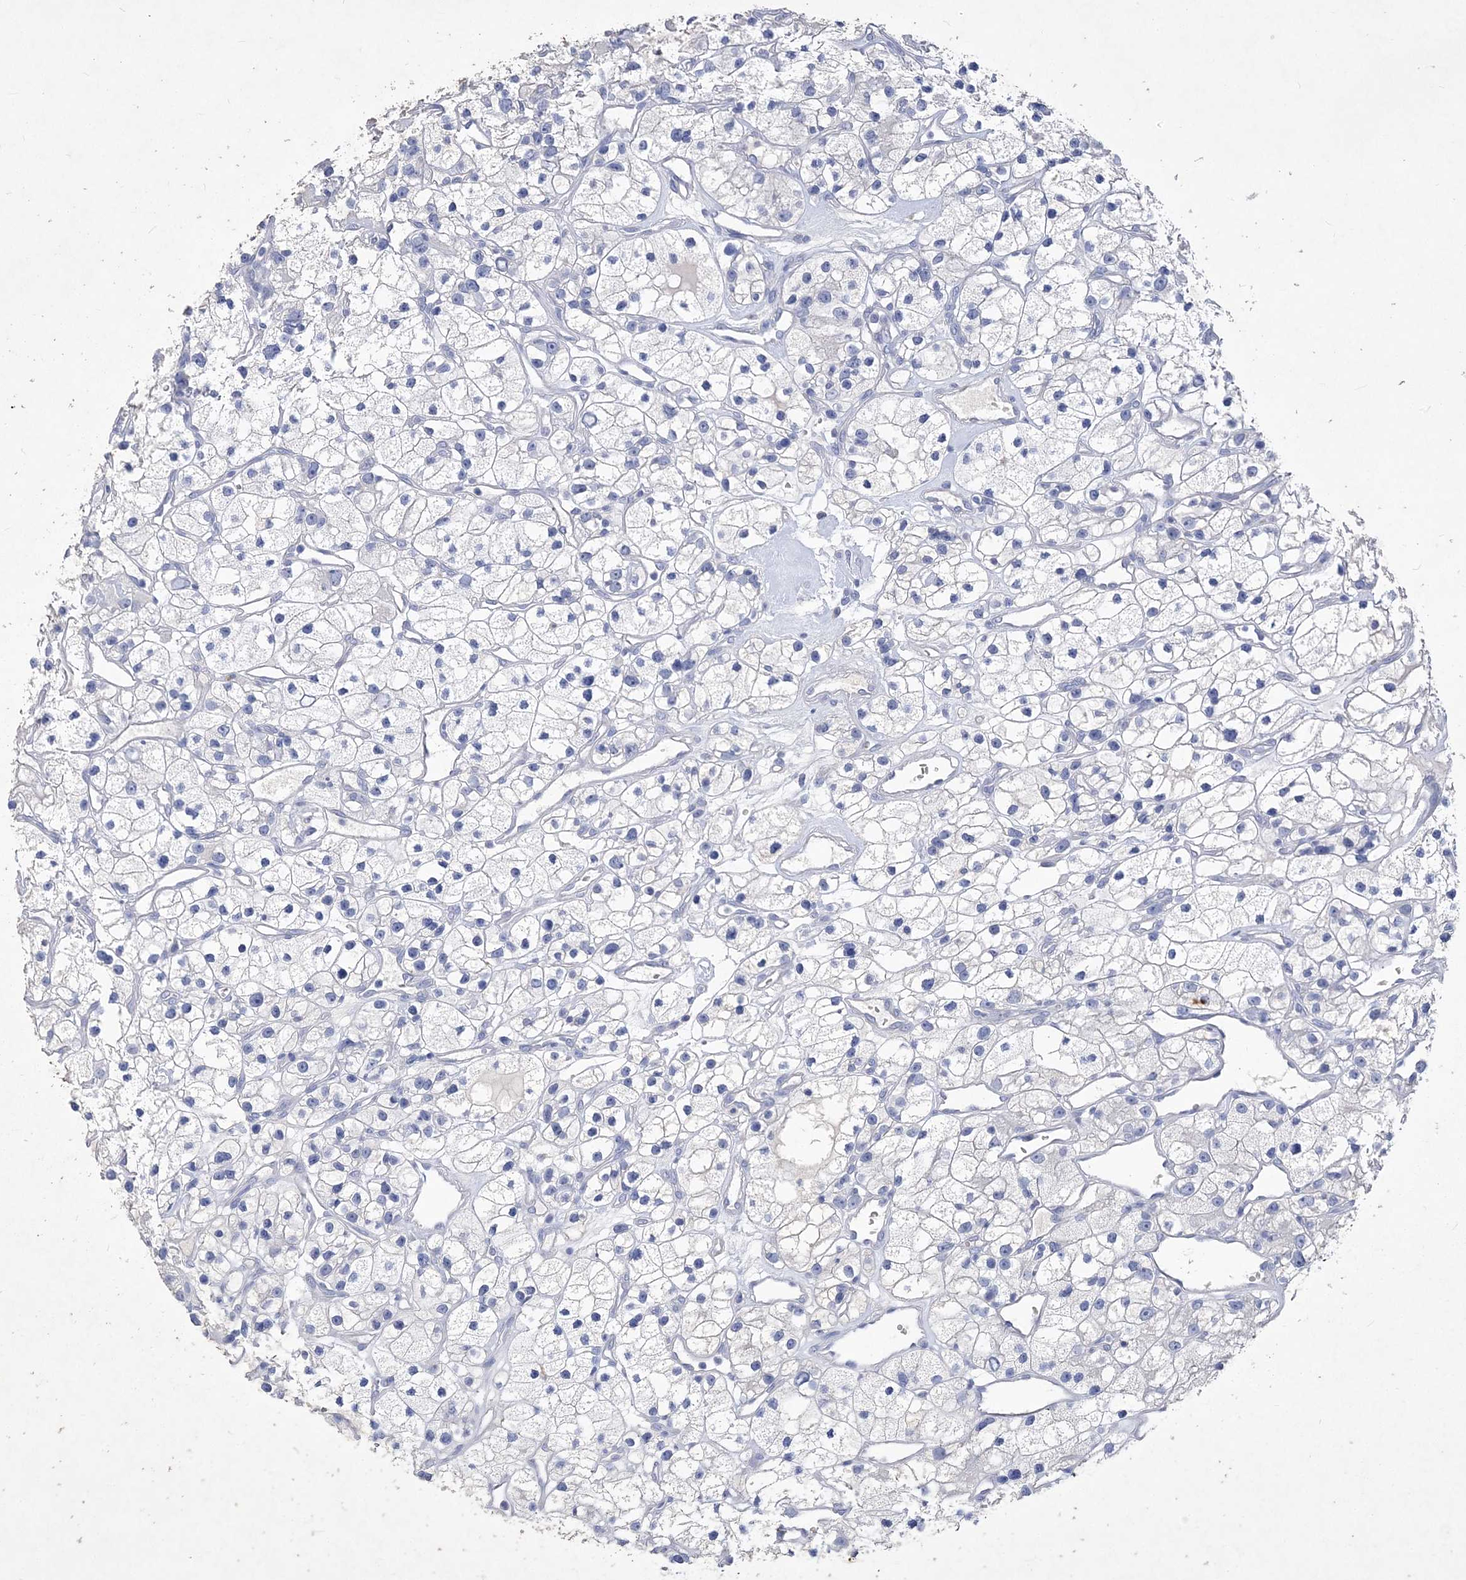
{"staining": {"intensity": "negative", "quantity": "none", "location": "none"}, "tissue": "renal cancer", "cell_type": "Tumor cells", "image_type": "cancer", "snomed": [{"axis": "morphology", "description": "Adenocarcinoma, NOS"}, {"axis": "topography", "description": "Kidney"}], "caption": "A photomicrograph of renal cancer (adenocarcinoma) stained for a protein displays no brown staining in tumor cells.", "gene": "COPS8", "patient": {"sex": "female", "age": 57}}